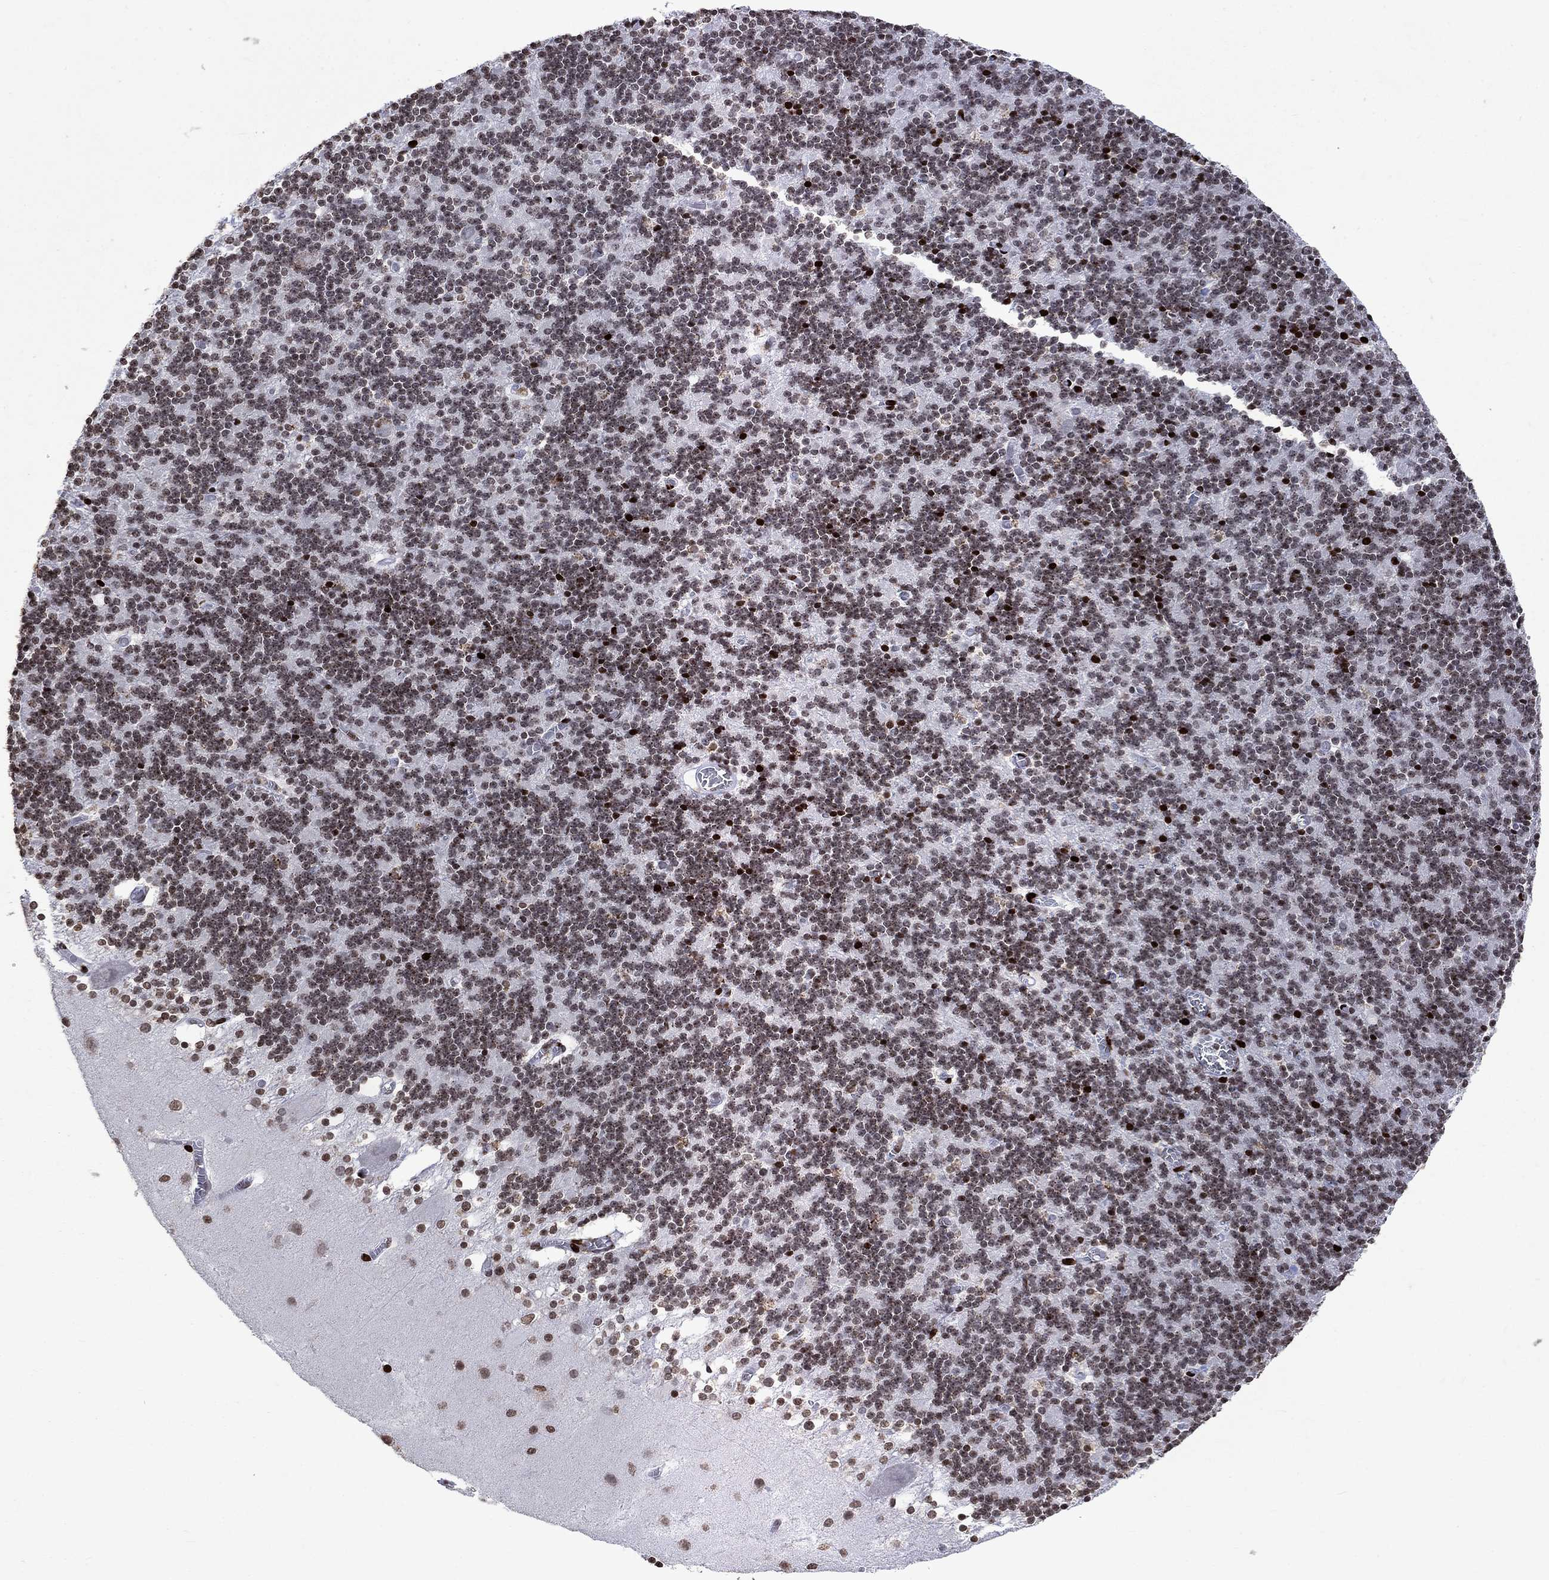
{"staining": {"intensity": "moderate", "quantity": ">75%", "location": "nuclear"}, "tissue": "cerebellum", "cell_type": "Cells in granular layer", "image_type": "normal", "snomed": [{"axis": "morphology", "description": "Normal tissue, NOS"}, {"axis": "topography", "description": "Cerebellum"}], "caption": "Protein expression by immunohistochemistry demonstrates moderate nuclear staining in approximately >75% of cells in granular layer in normal cerebellum. (brown staining indicates protein expression, while blue staining denotes nuclei).", "gene": "SRSF3", "patient": {"sex": "male", "age": 70}}